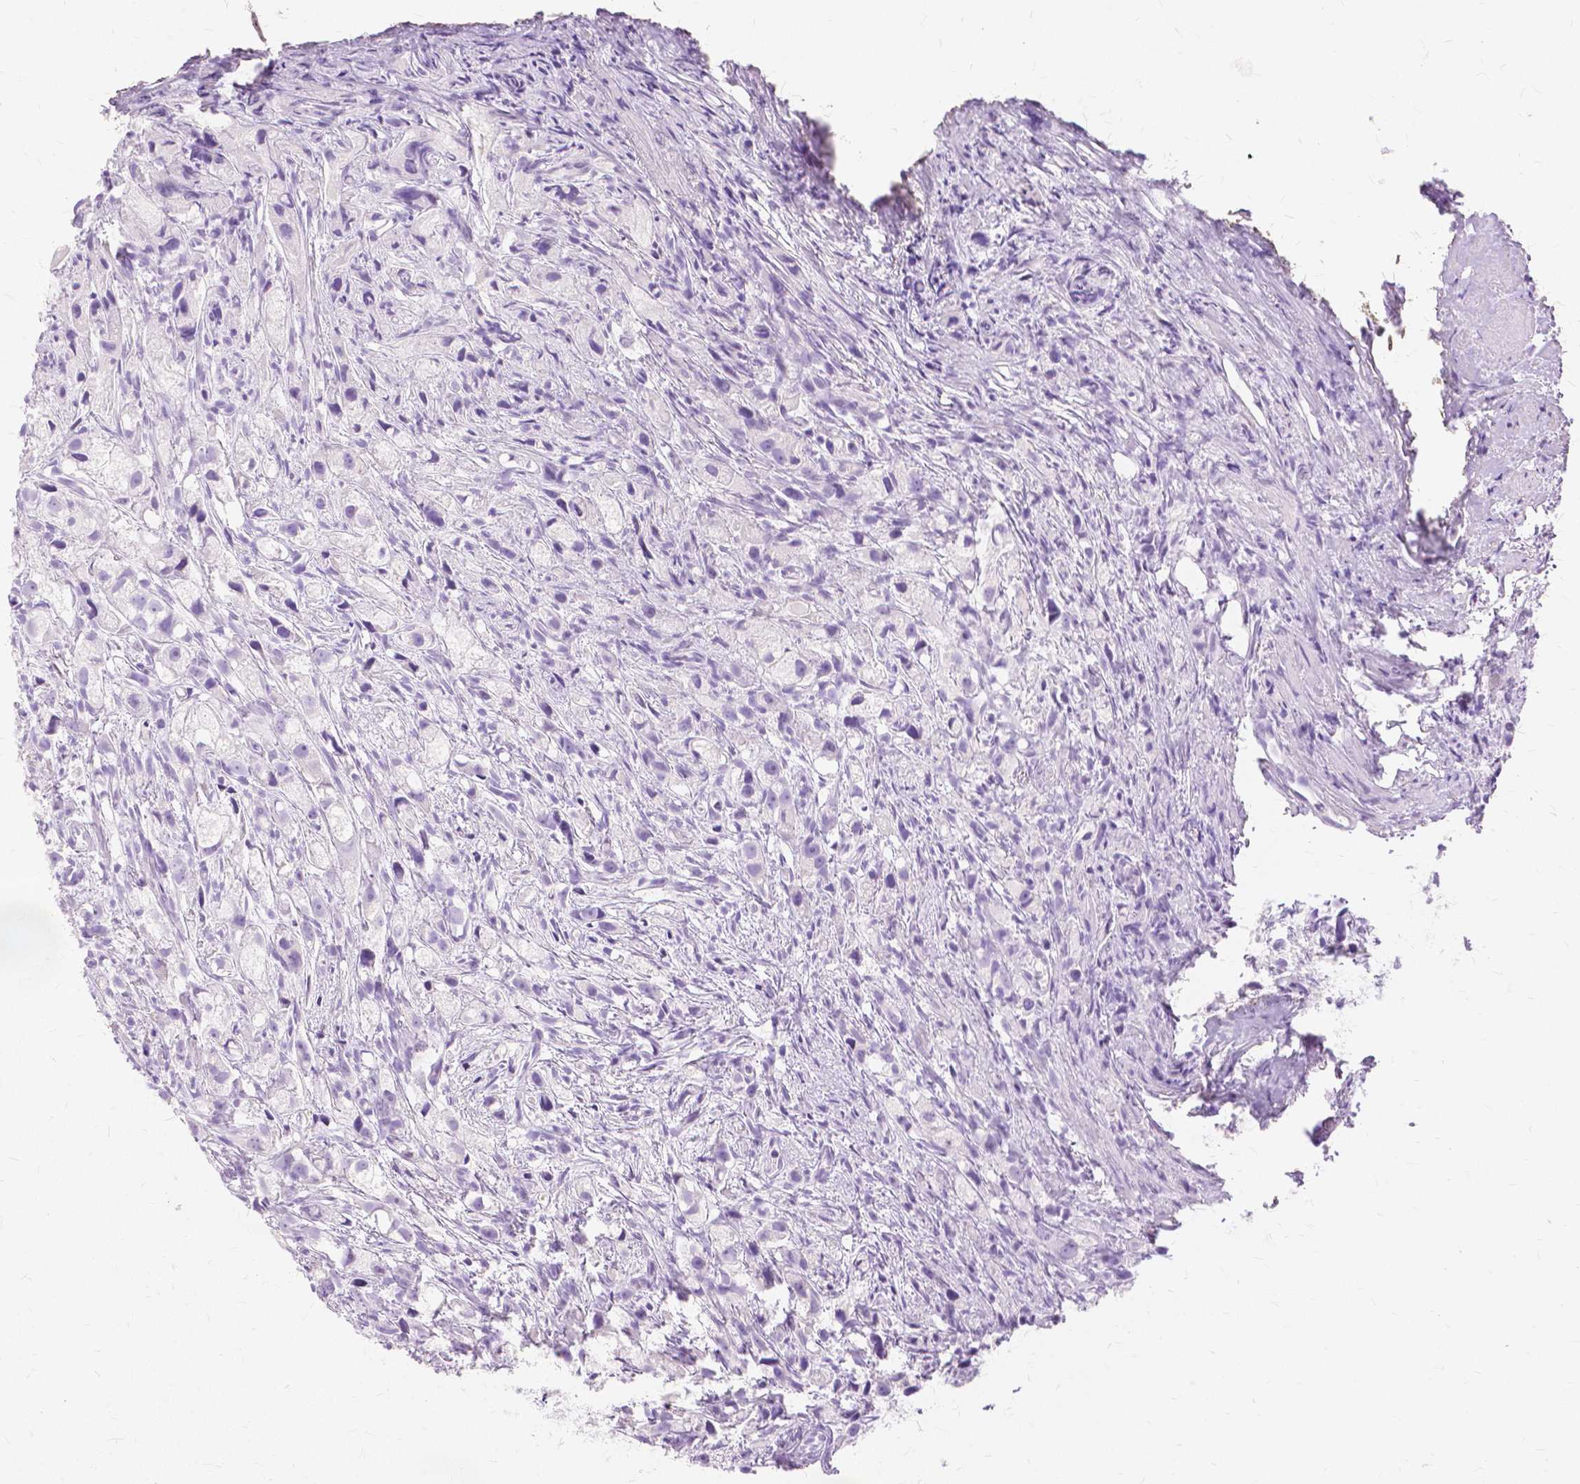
{"staining": {"intensity": "negative", "quantity": "none", "location": "none"}, "tissue": "prostate cancer", "cell_type": "Tumor cells", "image_type": "cancer", "snomed": [{"axis": "morphology", "description": "Adenocarcinoma, High grade"}, {"axis": "topography", "description": "Prostate"}], "caption": "This is an immunohistochemistry micrograph of high-grade adenocarcinoma (prostate). There is no expression in tumor cells.", "gene": "TGM1", "patient": {"sex": "male", "age": 75}}